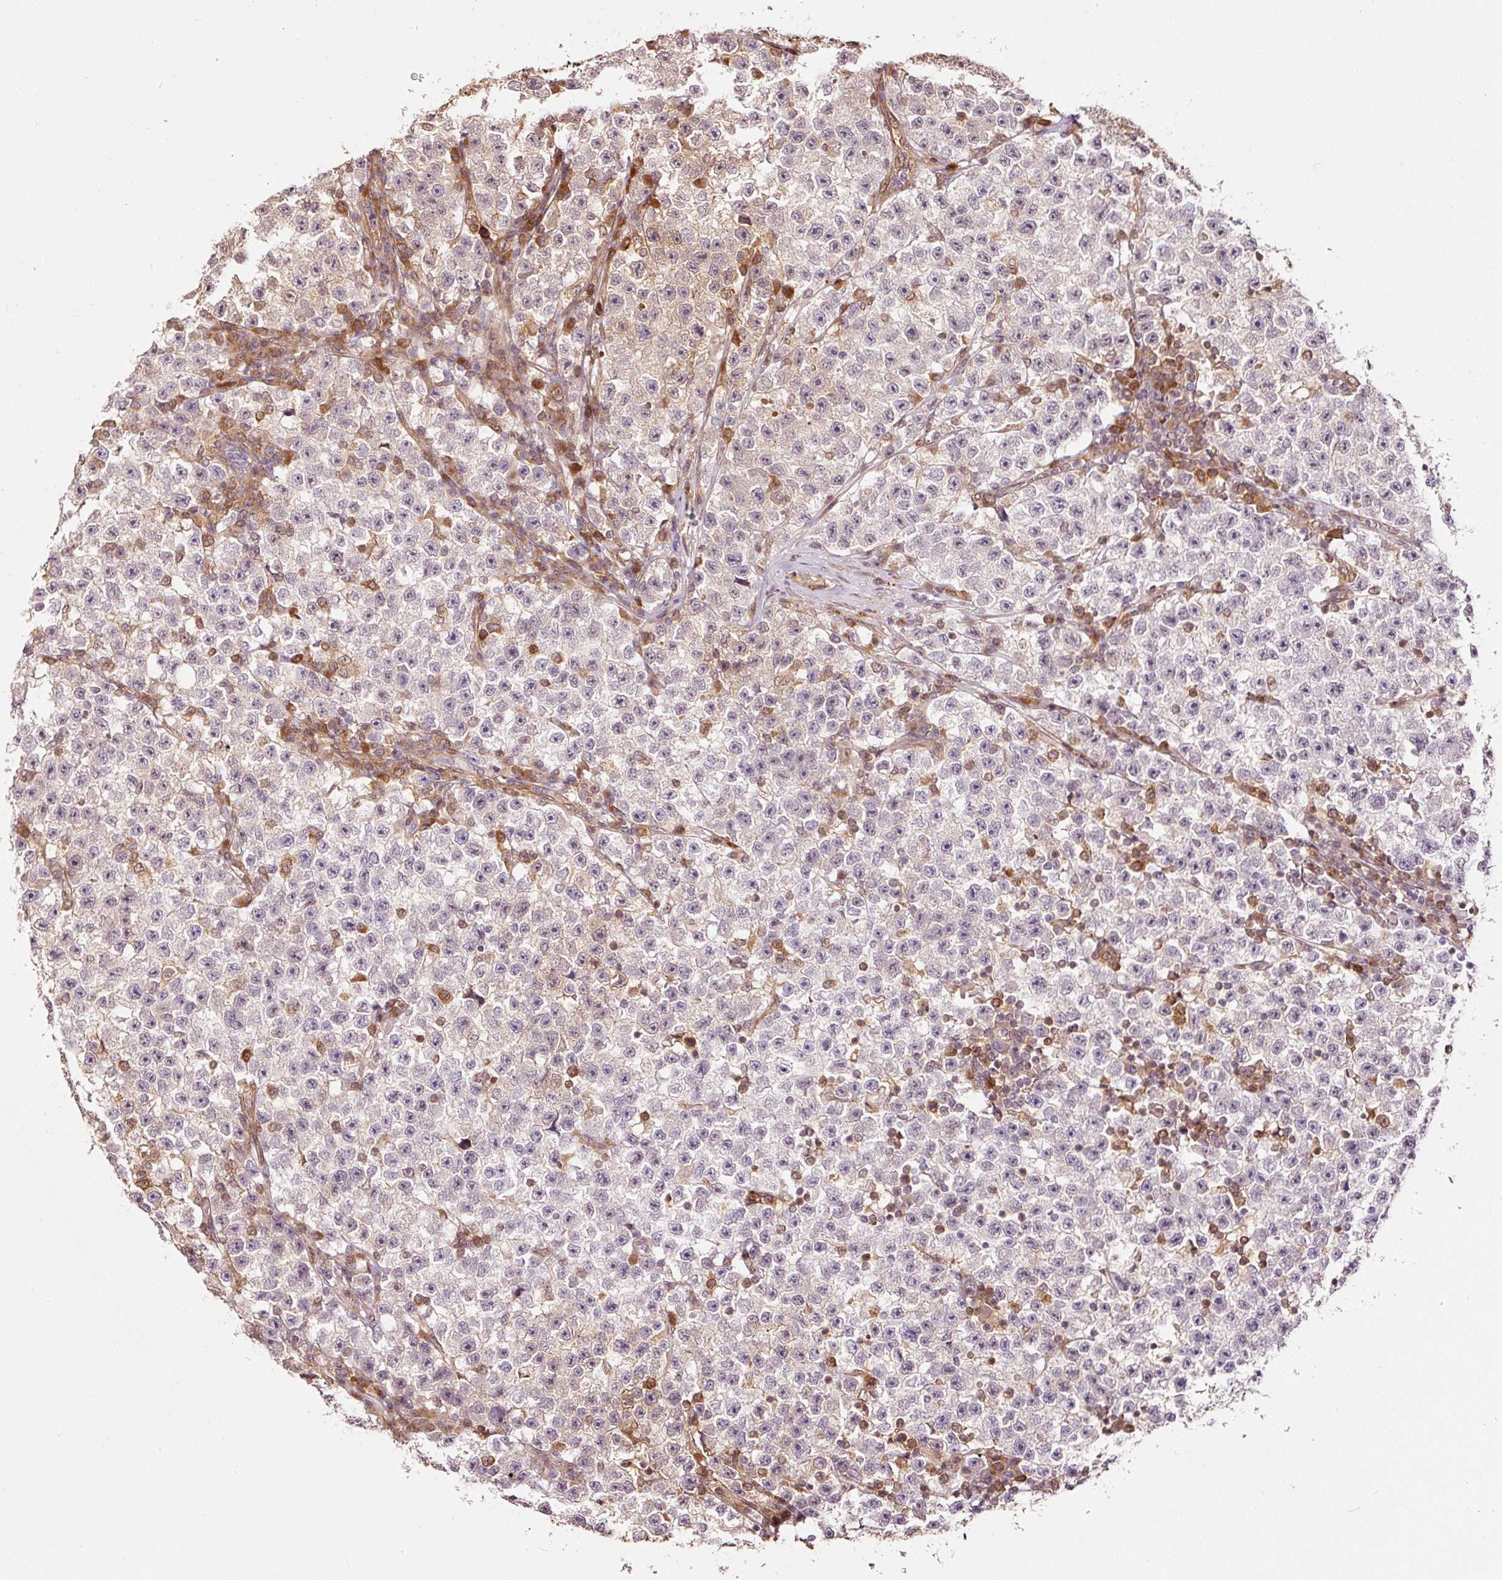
{"staining": {"intensity": "moderate", "quantity": "<25%", "location": "cytoplasmic/membranous,nuclear"}, "tissue": "testis cancer", "cell_type": "Tumor cells", "image_type": "cancer", "snomed": [{"axis": "morphology", "description": "Seminoma, NOS"}, {"axis": "topography", "description": "Testis"}], "caption": "High-power microscopy captured an IHC micrograph of testis seminoma, revealing moderate cytoplasmic/membranous and nuclear positivity in about <25% of tumor cells.", "gene": "FBXL14", "patient": {"sex": "male", "age": 22}}